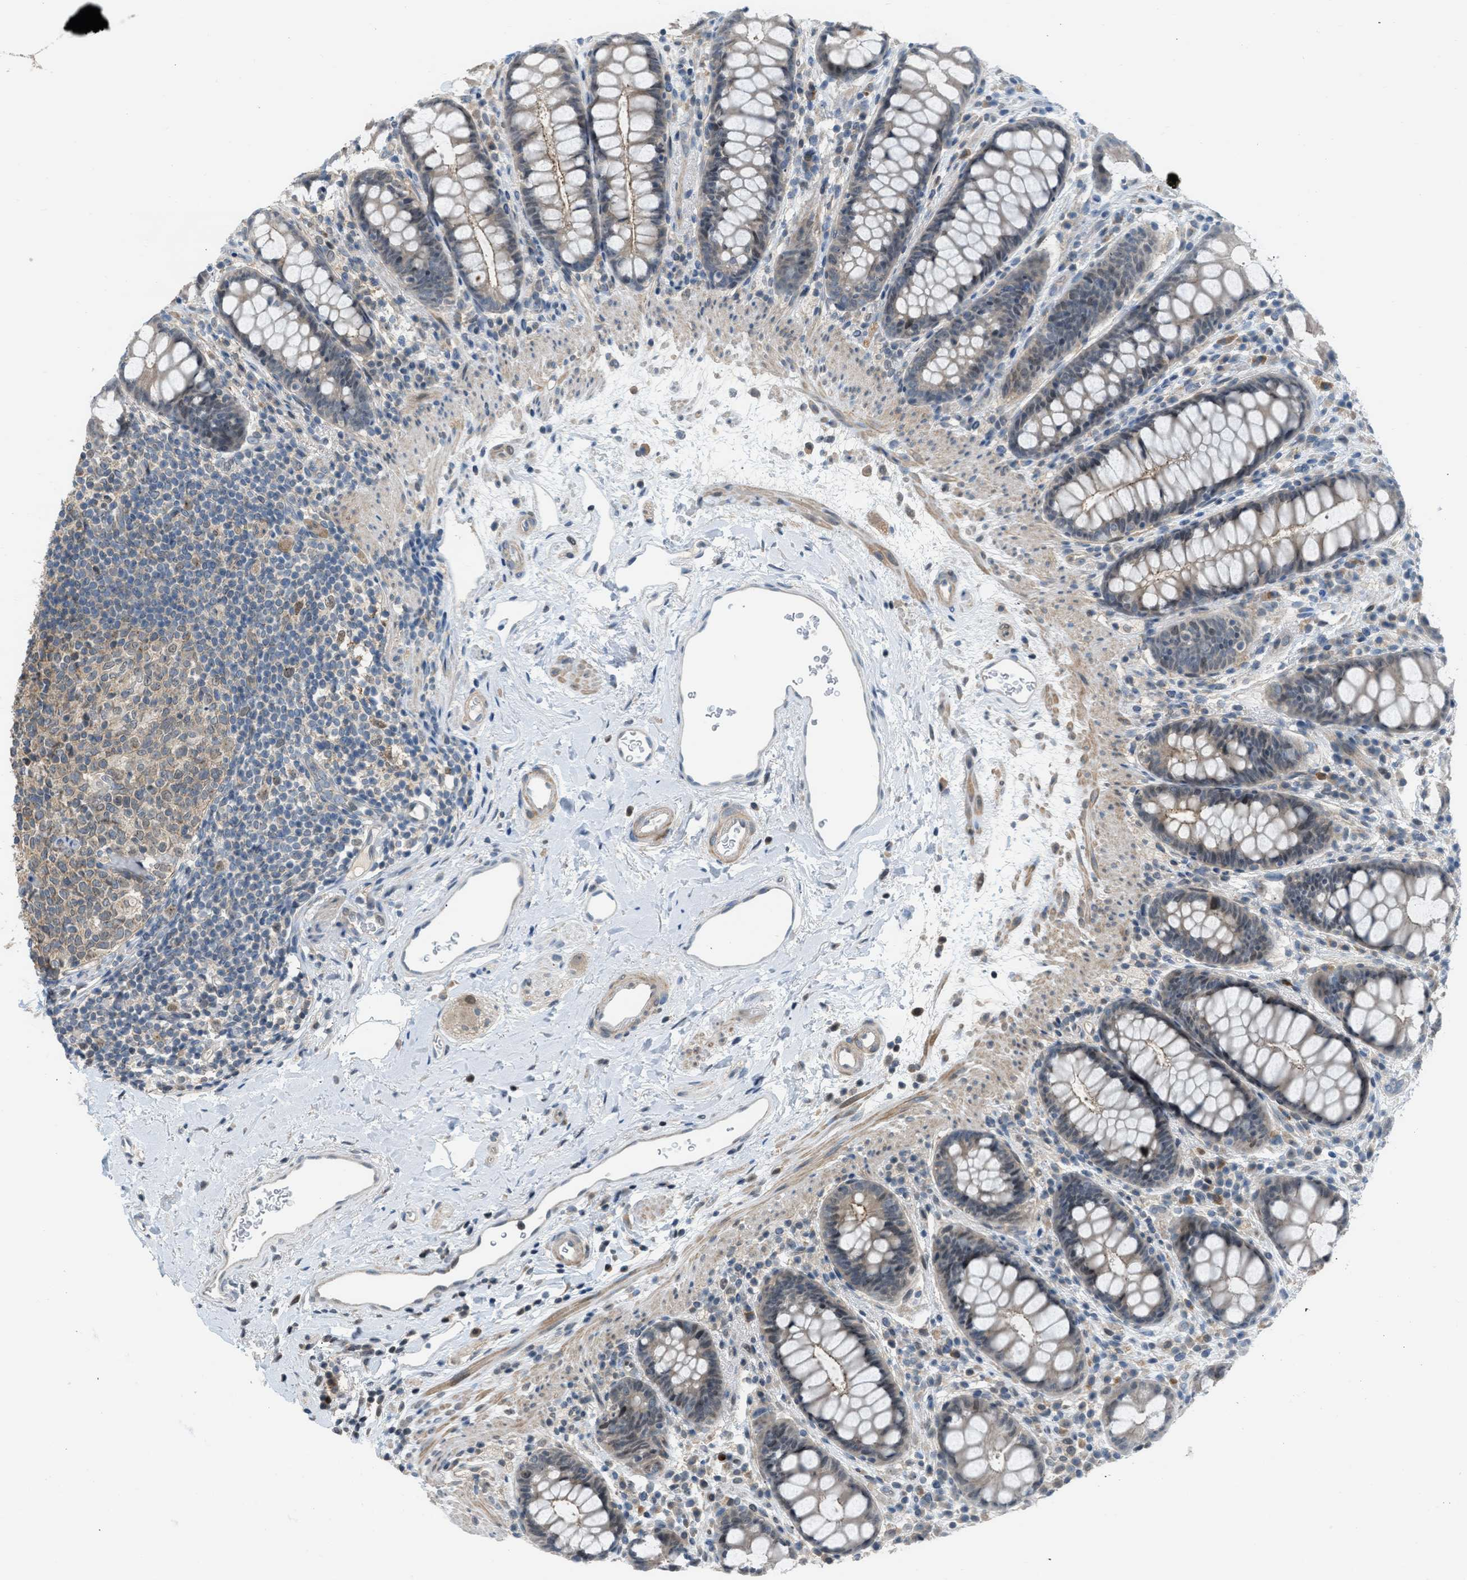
{"staining": {"intensity": "weak", "quantity": ">75%", "location": "cytoplasmic/membranous,nuclear"}, "tissue": "rectum", "cell_type": "Glandular cells", "image_type": "normal", "snomed": [{"axis": "morphology", "description": "Normal tissue, NOS"}, {"axis": "topography", "description": "Rectum"}], "caption": "Immunohistochemistry (IHC) (DAB (3,3'-diaminobenzidine)) staining of normal rectum exhibits weak cytoplasmic/membranous,nuclear protein expression in approximately >75% of glandular cells.", "gene": "TTBK2", "patient": {"sex": "female", "age": 65}}